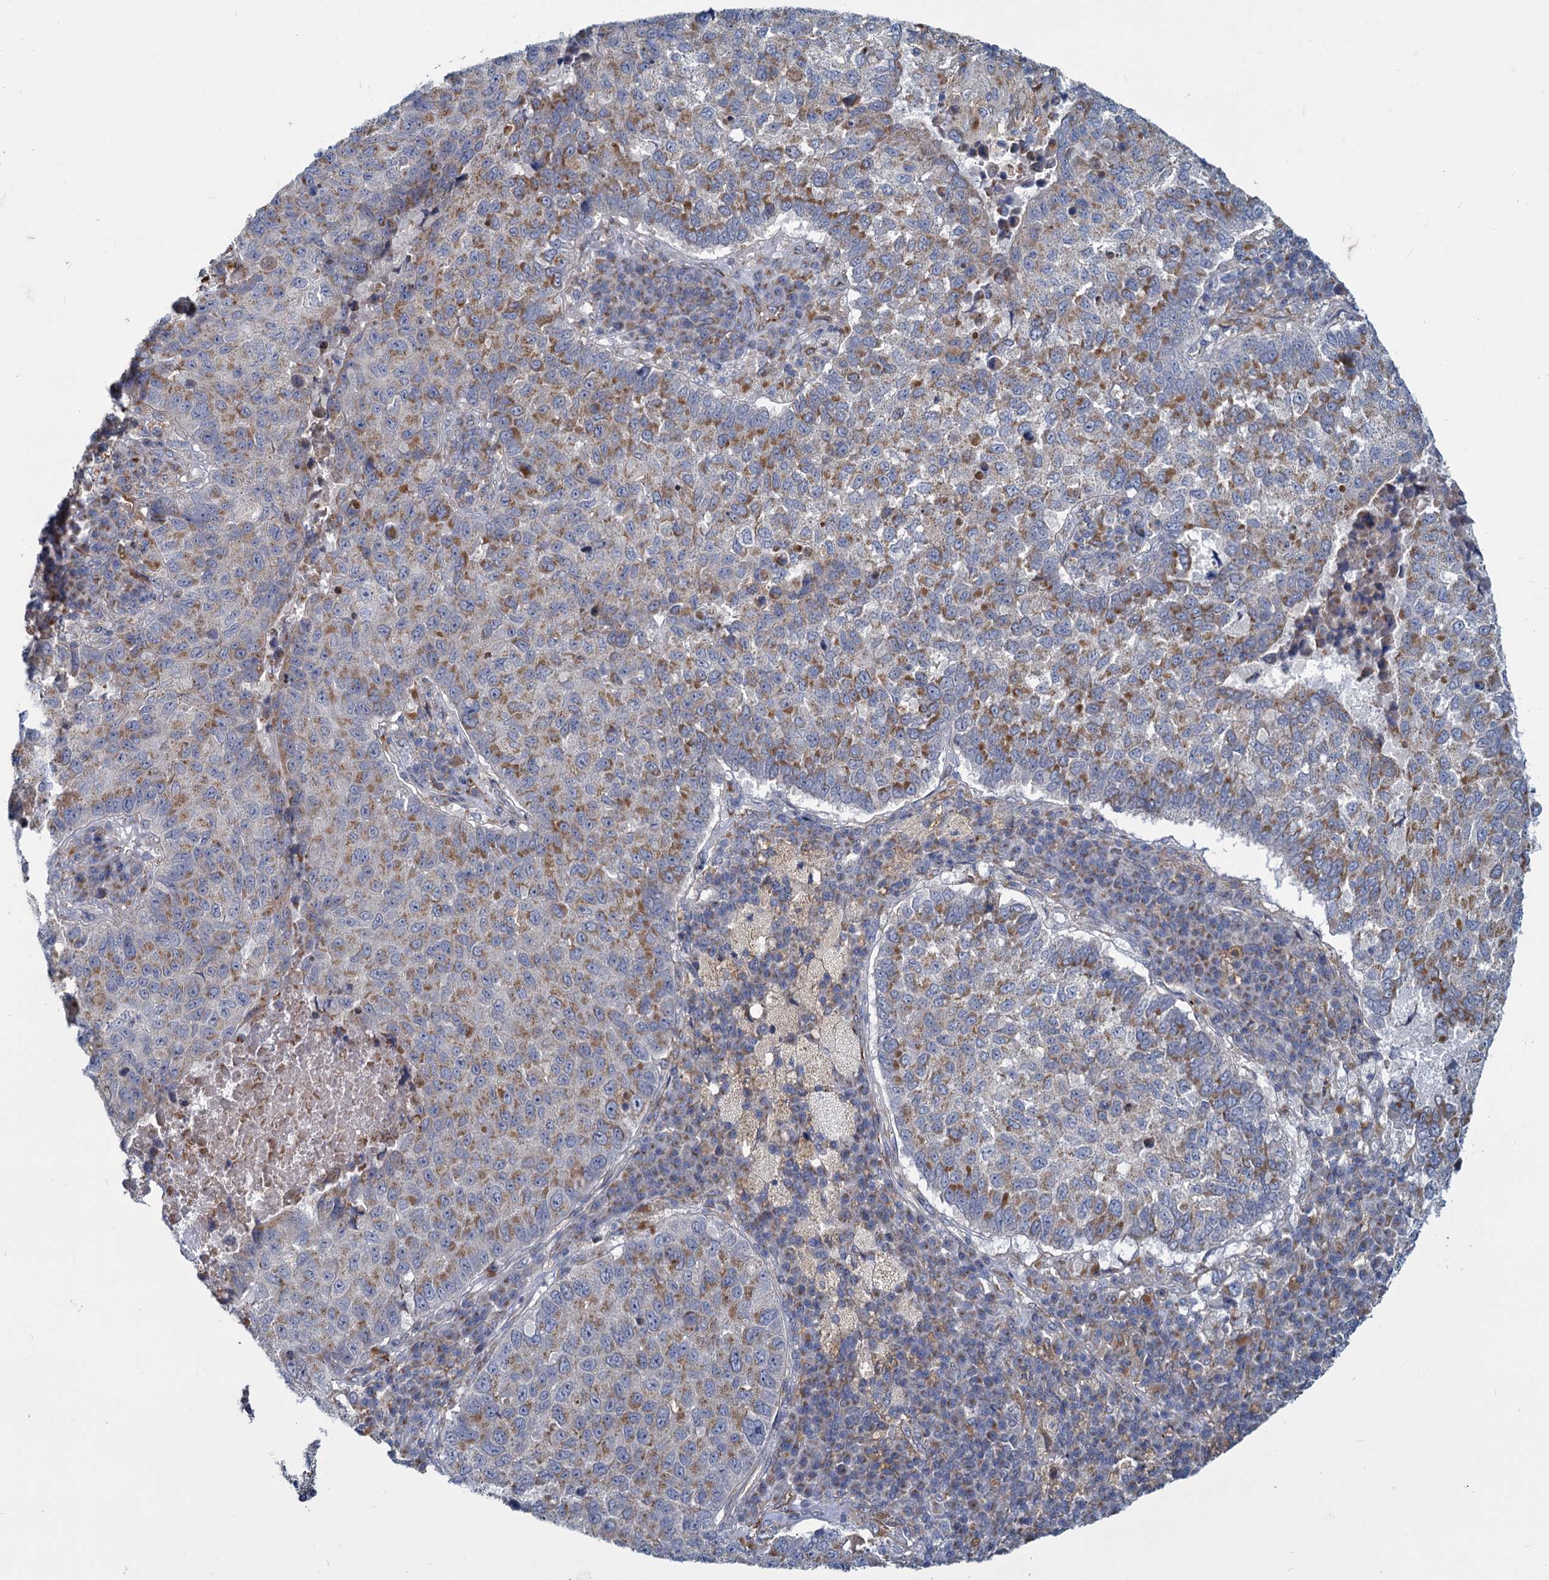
{"staining": {"intensity": "moderate", "quantity": "25%-75%", "location": "cytoplasmic/membranous"}, "tissue": "lung cancer", "cell_type": "Tumor cells", "image_type": "cancer", "snomed": [{"axis": "morphology", "description": "Squamous cell carcinoma, NOS"}, {"axis": "topography", "description": "Lung"}], "caption": "DAB immunohistochemical staining of squamous cell carcinoma (lung) shows moderate cytoplasmic/membranous protein staining in approximately 25%-75% of tumor cells.", "gene": "ADCY2", "patient": {"sex": "male", "age": 73}}